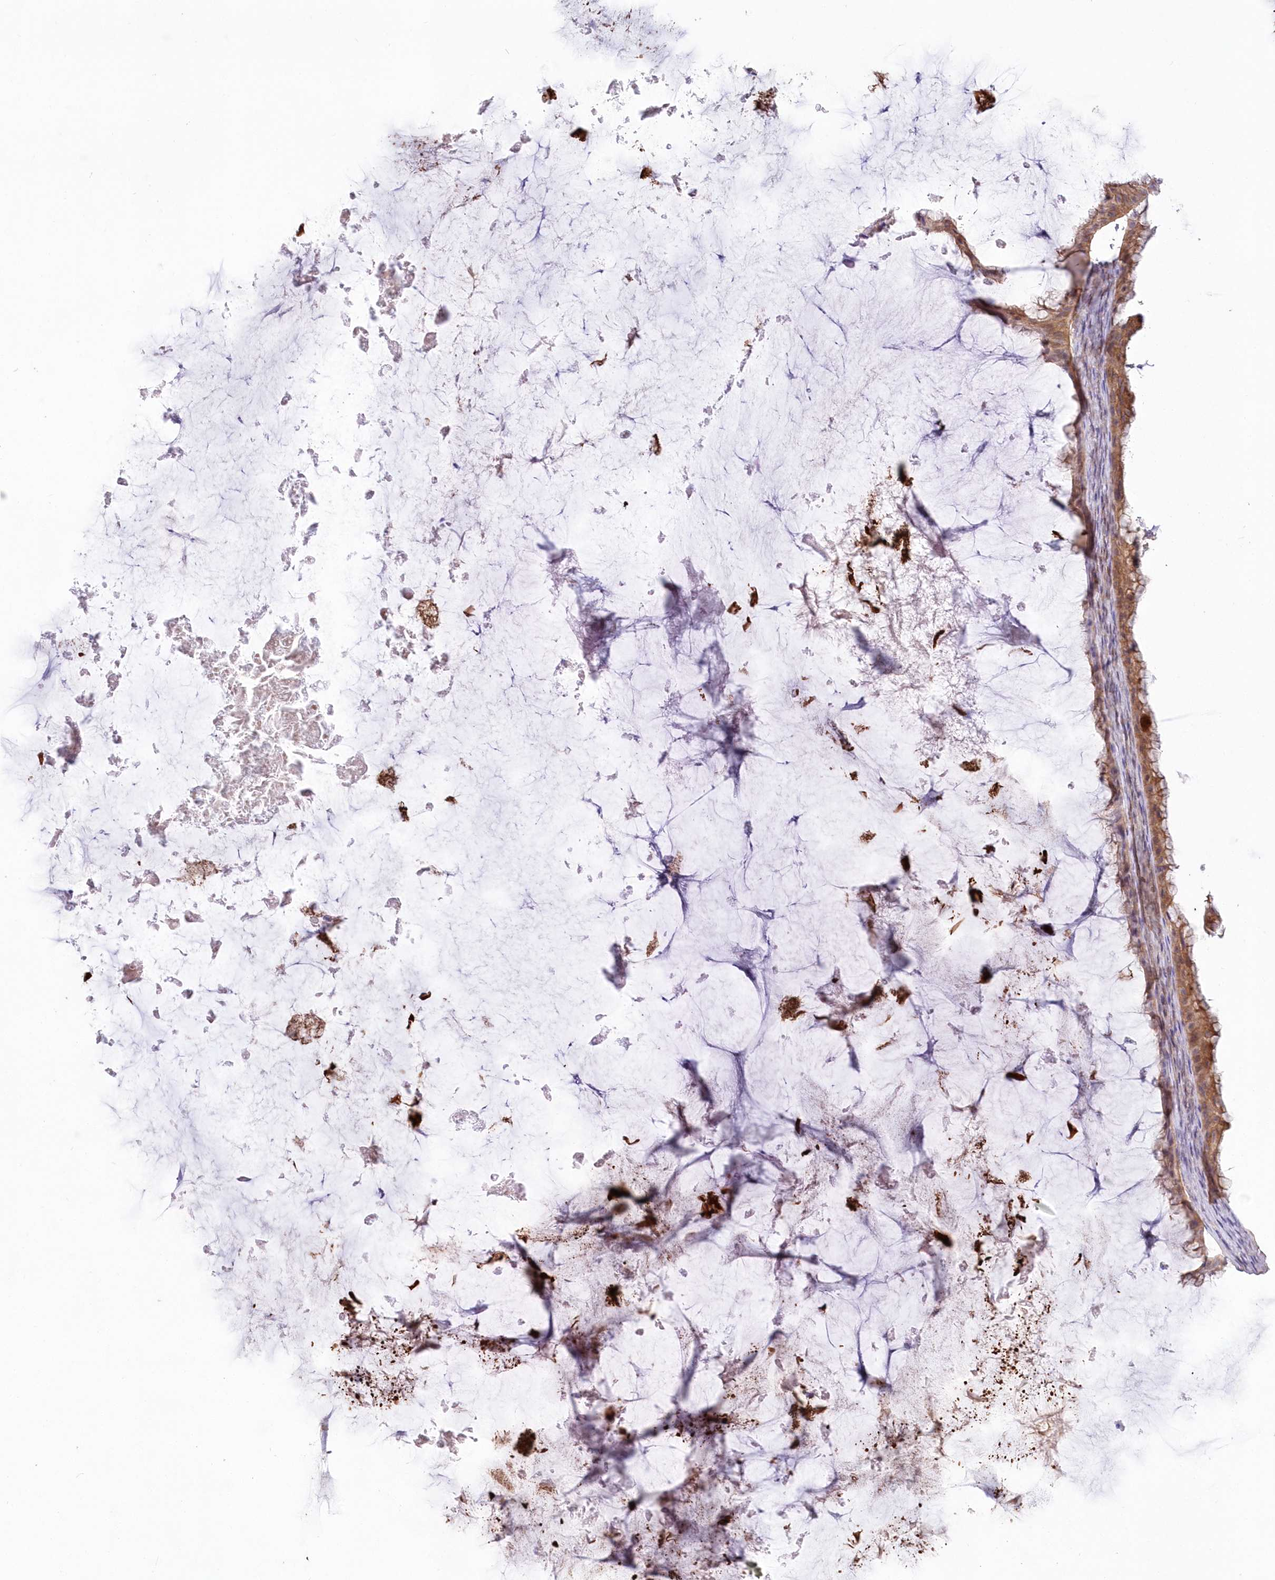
{"staining": {"intensity": "moderate", "quantity": ">75%", "location": "cytoplasmic/membranous"}, "tissue": "ovarian cancer", "cell_type": "Tumor cells", "image_type": "cancer", "snomed": [{"axis": "morphology", "description": "Cystadenocarcinoma, mucinous, NOS"}, {"axis": "topography", "description": "Ovary"}], "caption": "IHC of ovarian mucinous cystadenocarcinoma exhibits medium levels of moderate cytoplasmic/membranous staining in approximately >75% of tumor cells. The staining was performed using DAB (3,3'-diaminobenzidine) to visualize the protein expression in brown, while the nuclei were stained in blue with hematoxylin (Magnification: 20x).", "gene": "FAM241B", "patient": {"sex": "female", "age": 61}}